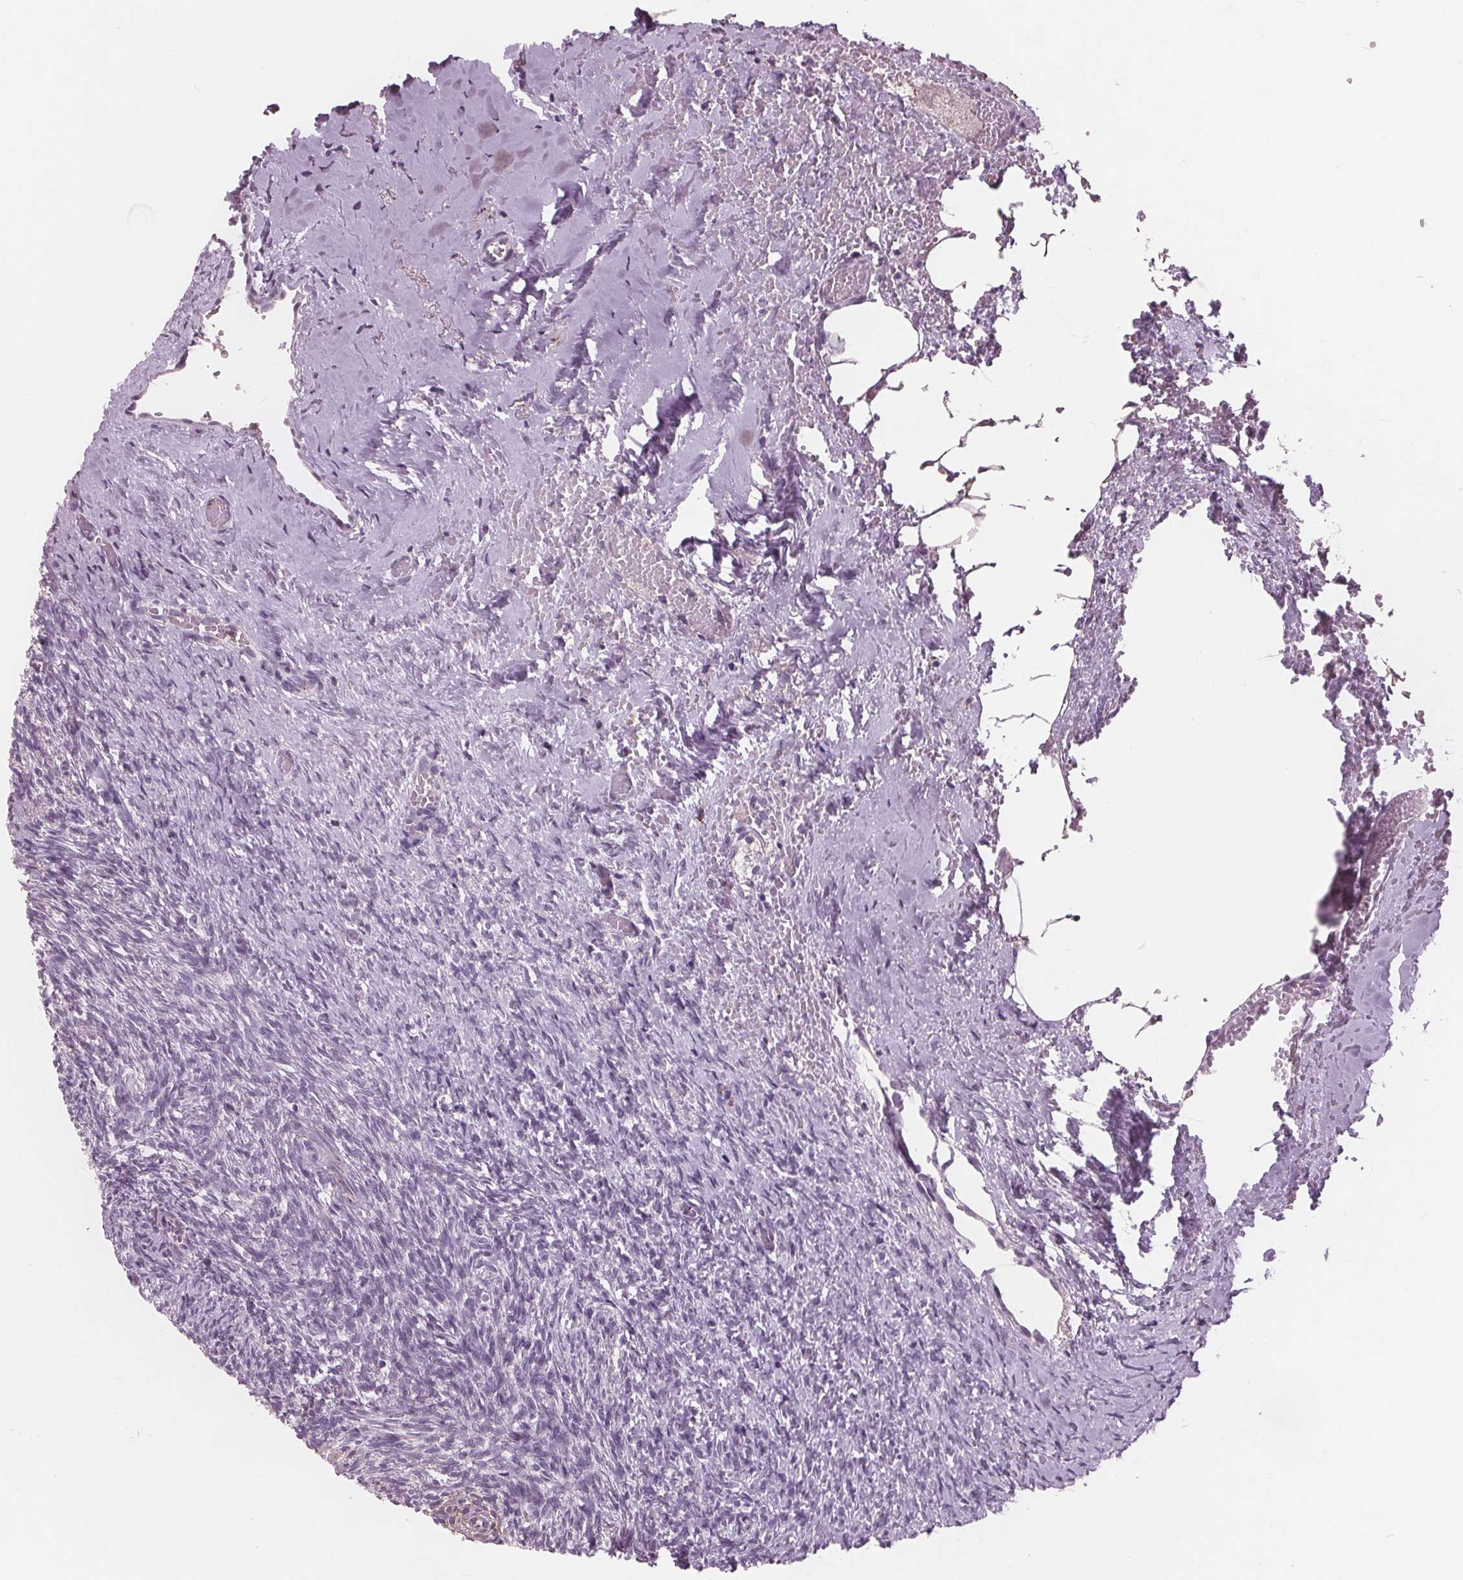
{"staining": {"intensity": "negative", "quantity": "none", "location": "none"}, "tissue": "ovary", "cell_type": "Follicle cells", "image_type": "normal", "snomed": [{"axis": "morphology", "description": "Normal tissue, NOS"}, {"axis": "topography", "description": "Ovary"}], "caption": "High power microscopy histopathology image of an immunohistochemistry image of normal ovary, revealing no significant staining in follicle cells. (DAB immunohistochemistry (IHC) visualized using brightfield microscopy, high magnification).", "gene": "PTPN14", "patient": {"sex": "female", "age": 46}}